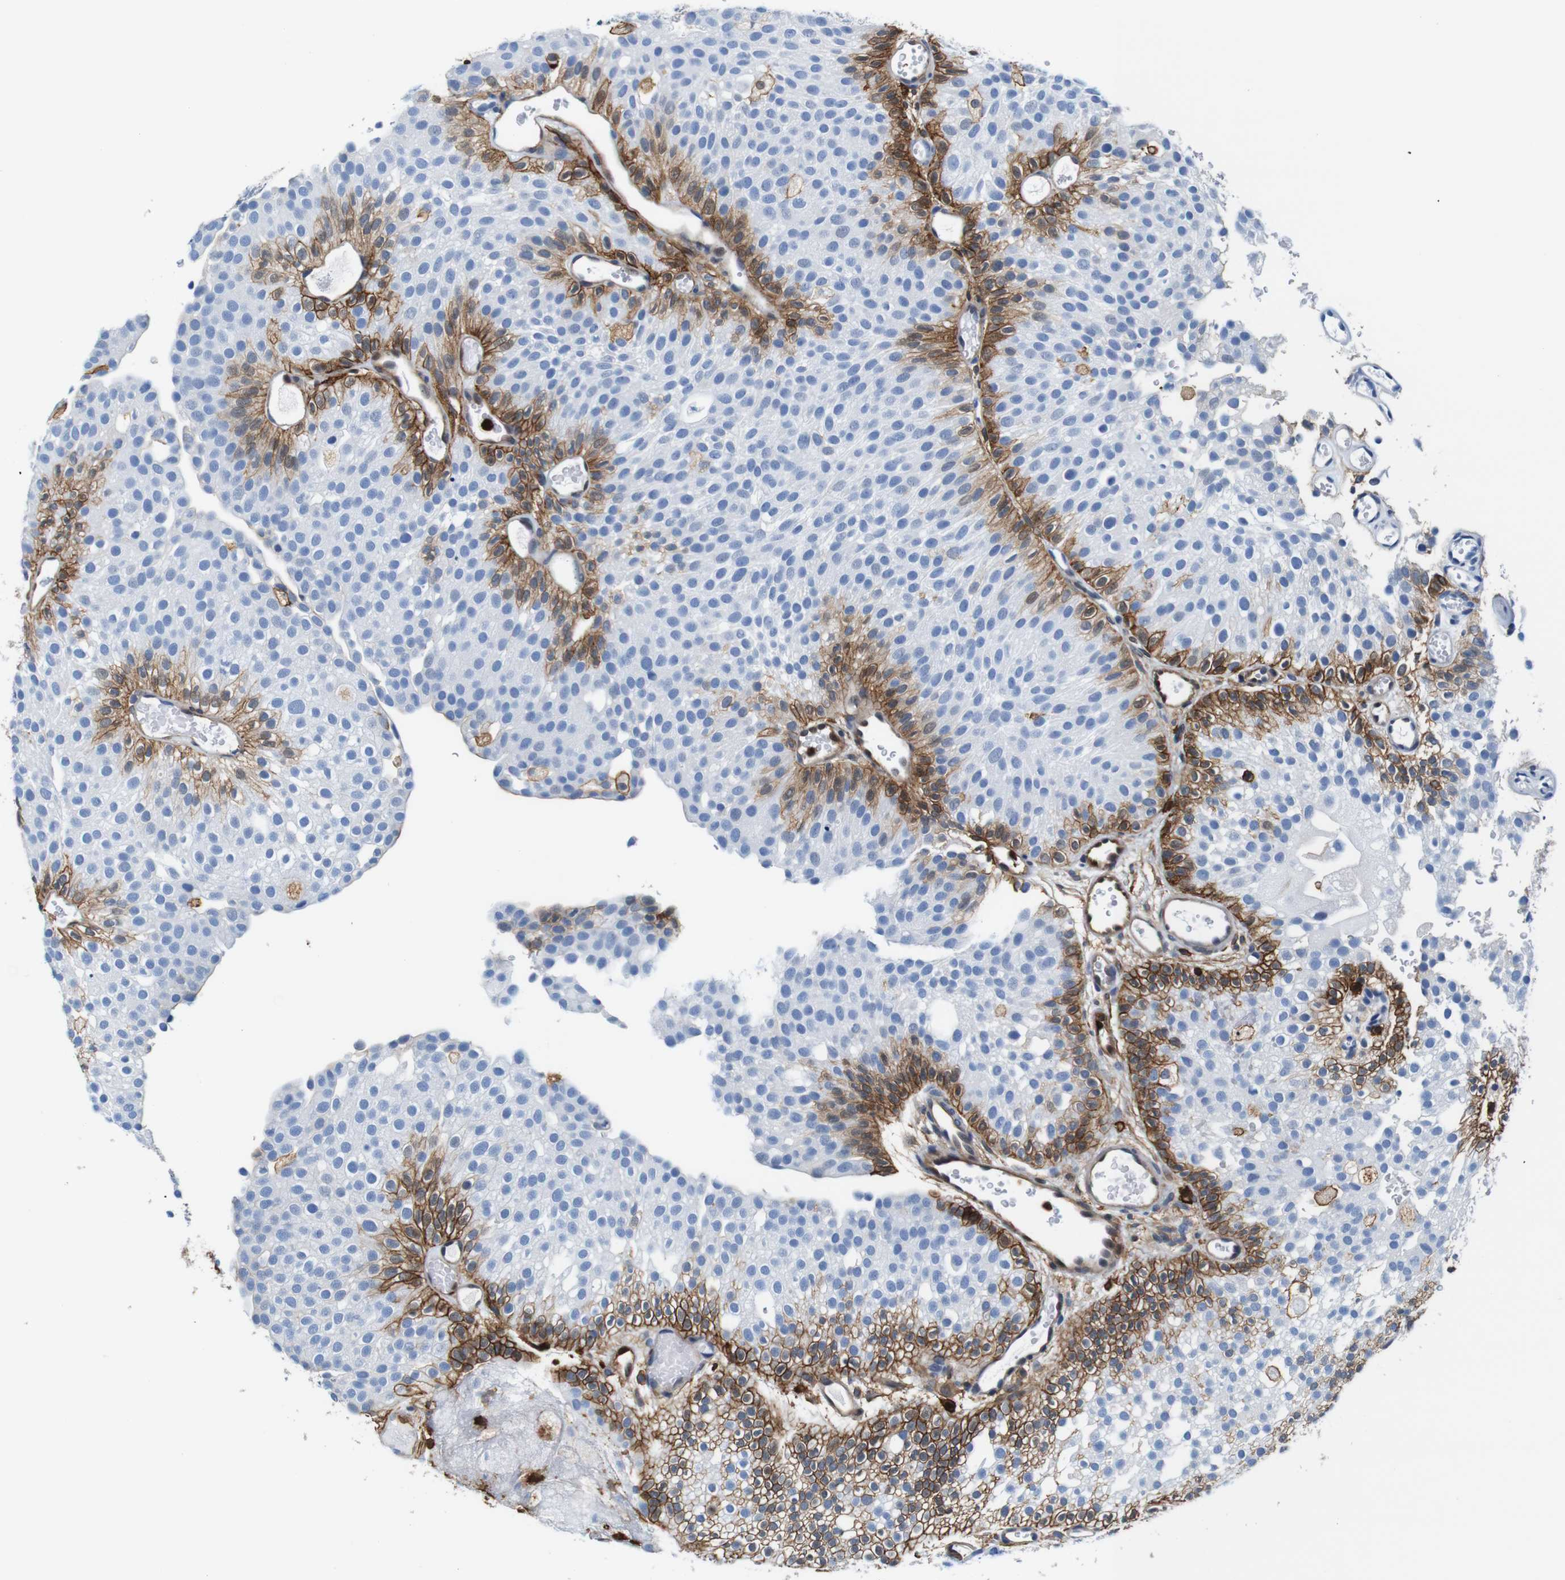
{"staining": {"intensity": "strong", "quantity": "25%-75%", "location": "cytoplasmic/membranous"}, "tissue": "urothelial cancer", "cell_type": "Tumor cells", "image_type": "cancer", "snomed": [{"axis": "morphology", "description": "Urothelial carcinoma, Low grade"}, {"axis": "topography", "description": "Urinary bladder"}], "caption": "Immunohistochemistry of human low-grade urothelial carcinoma shows high levels of strong cytoplasmic/membranous expression in about 25%-75% of tumor cells.", "gene": "ANXA1", "patient": {"sex": "male", "age": 78}}